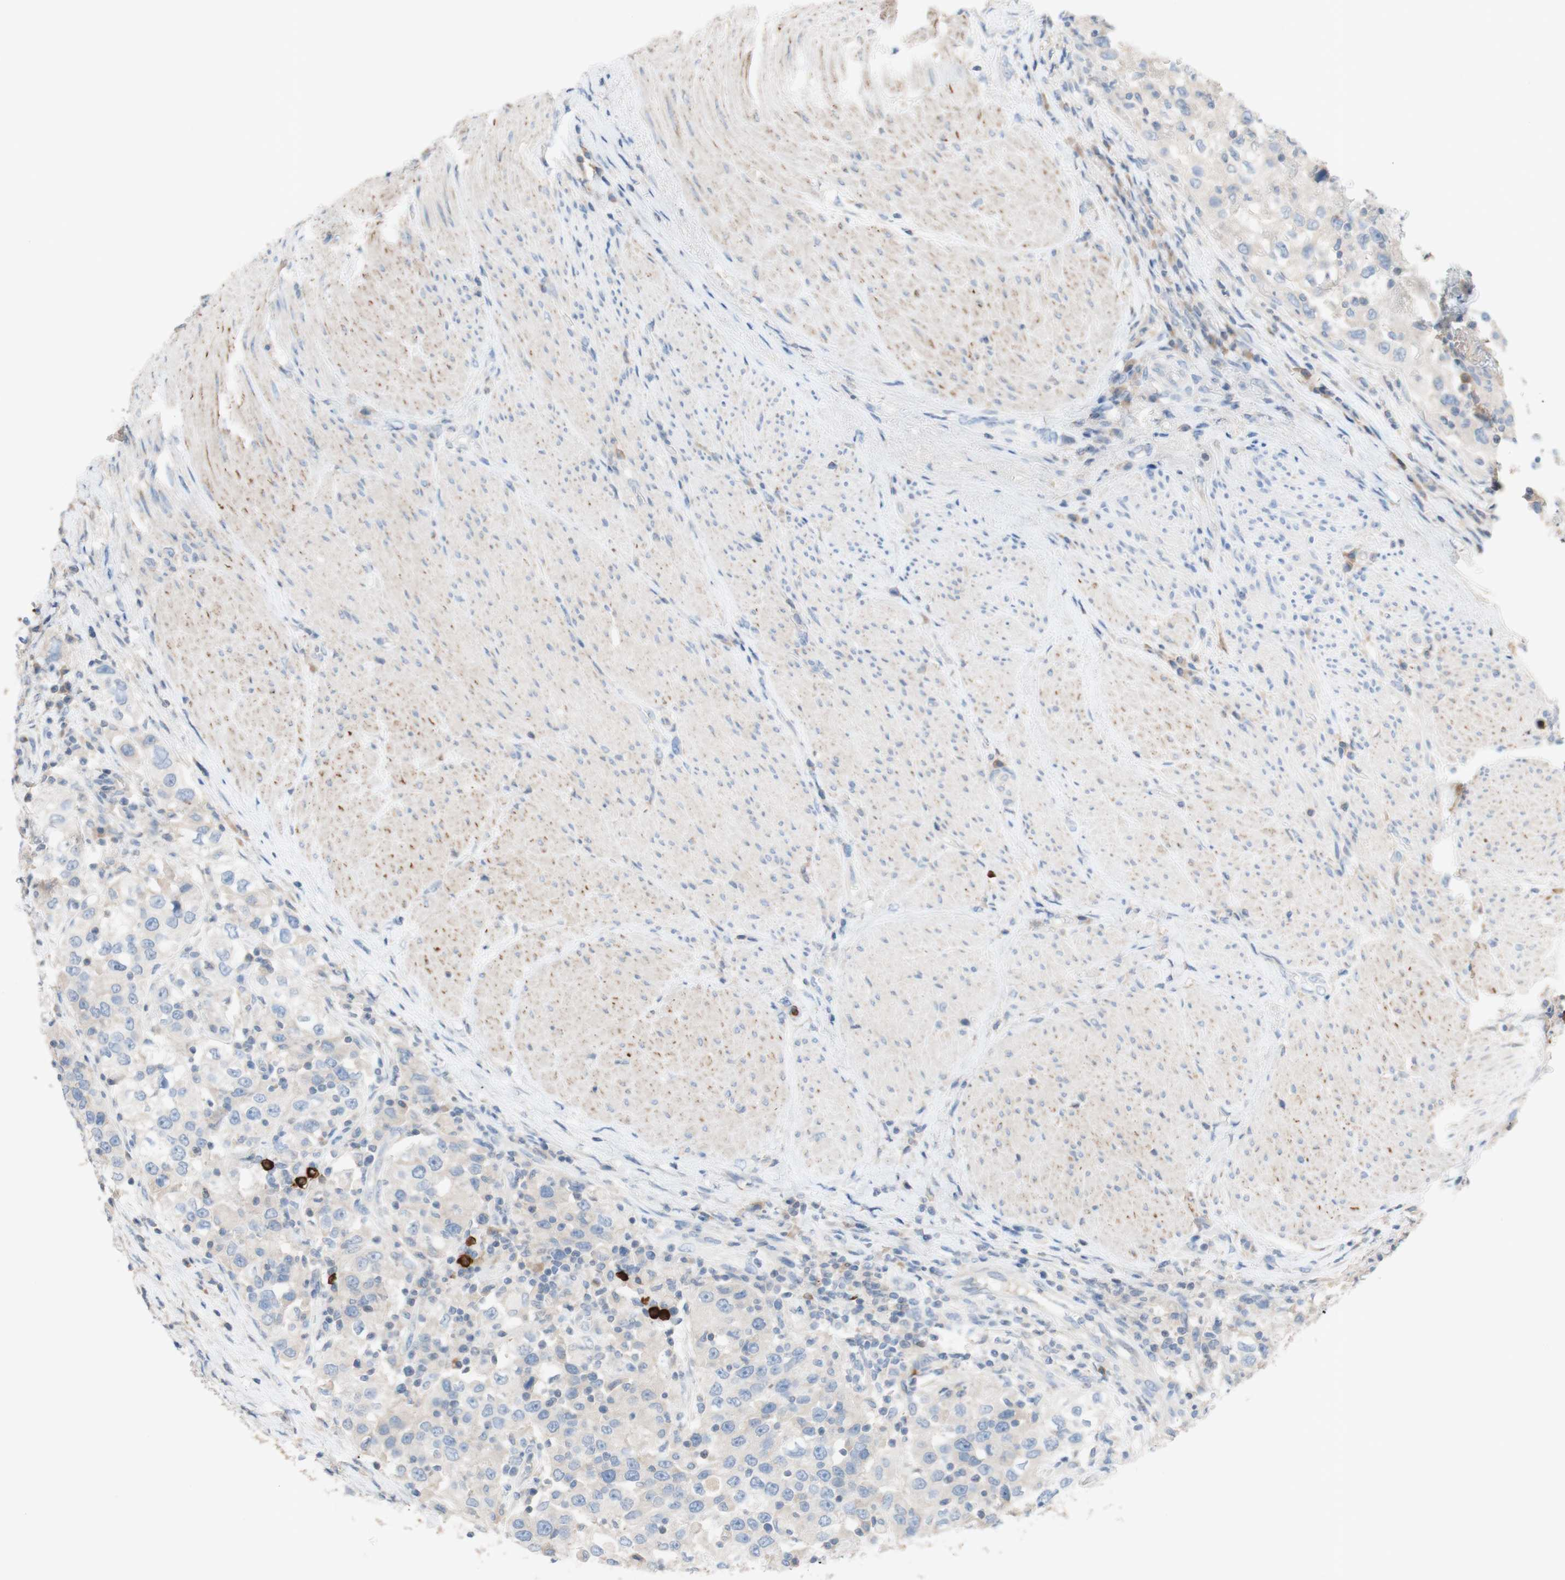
{"staining": {"intensity": "weak", "quantity": ">75%", "location": "cytoplasmic/membranous"}, "tissue": "urothelial cancer", "cell_type": "Tumor cells", "image_type": "cancer", "snomed": [{"axis": "morphology", "description": "Urothelial carcinoma, High grade"}, {"axis": "topography", "description": "Urinary bladder"}], "caption": "Protein expression analysis of human urothelial cancer reveals weak cytoplasmic/membranous staining in about >75% of tumor cells.", "gene": "PACSIN1", "patient": {"sex": "female", "age": 80}}